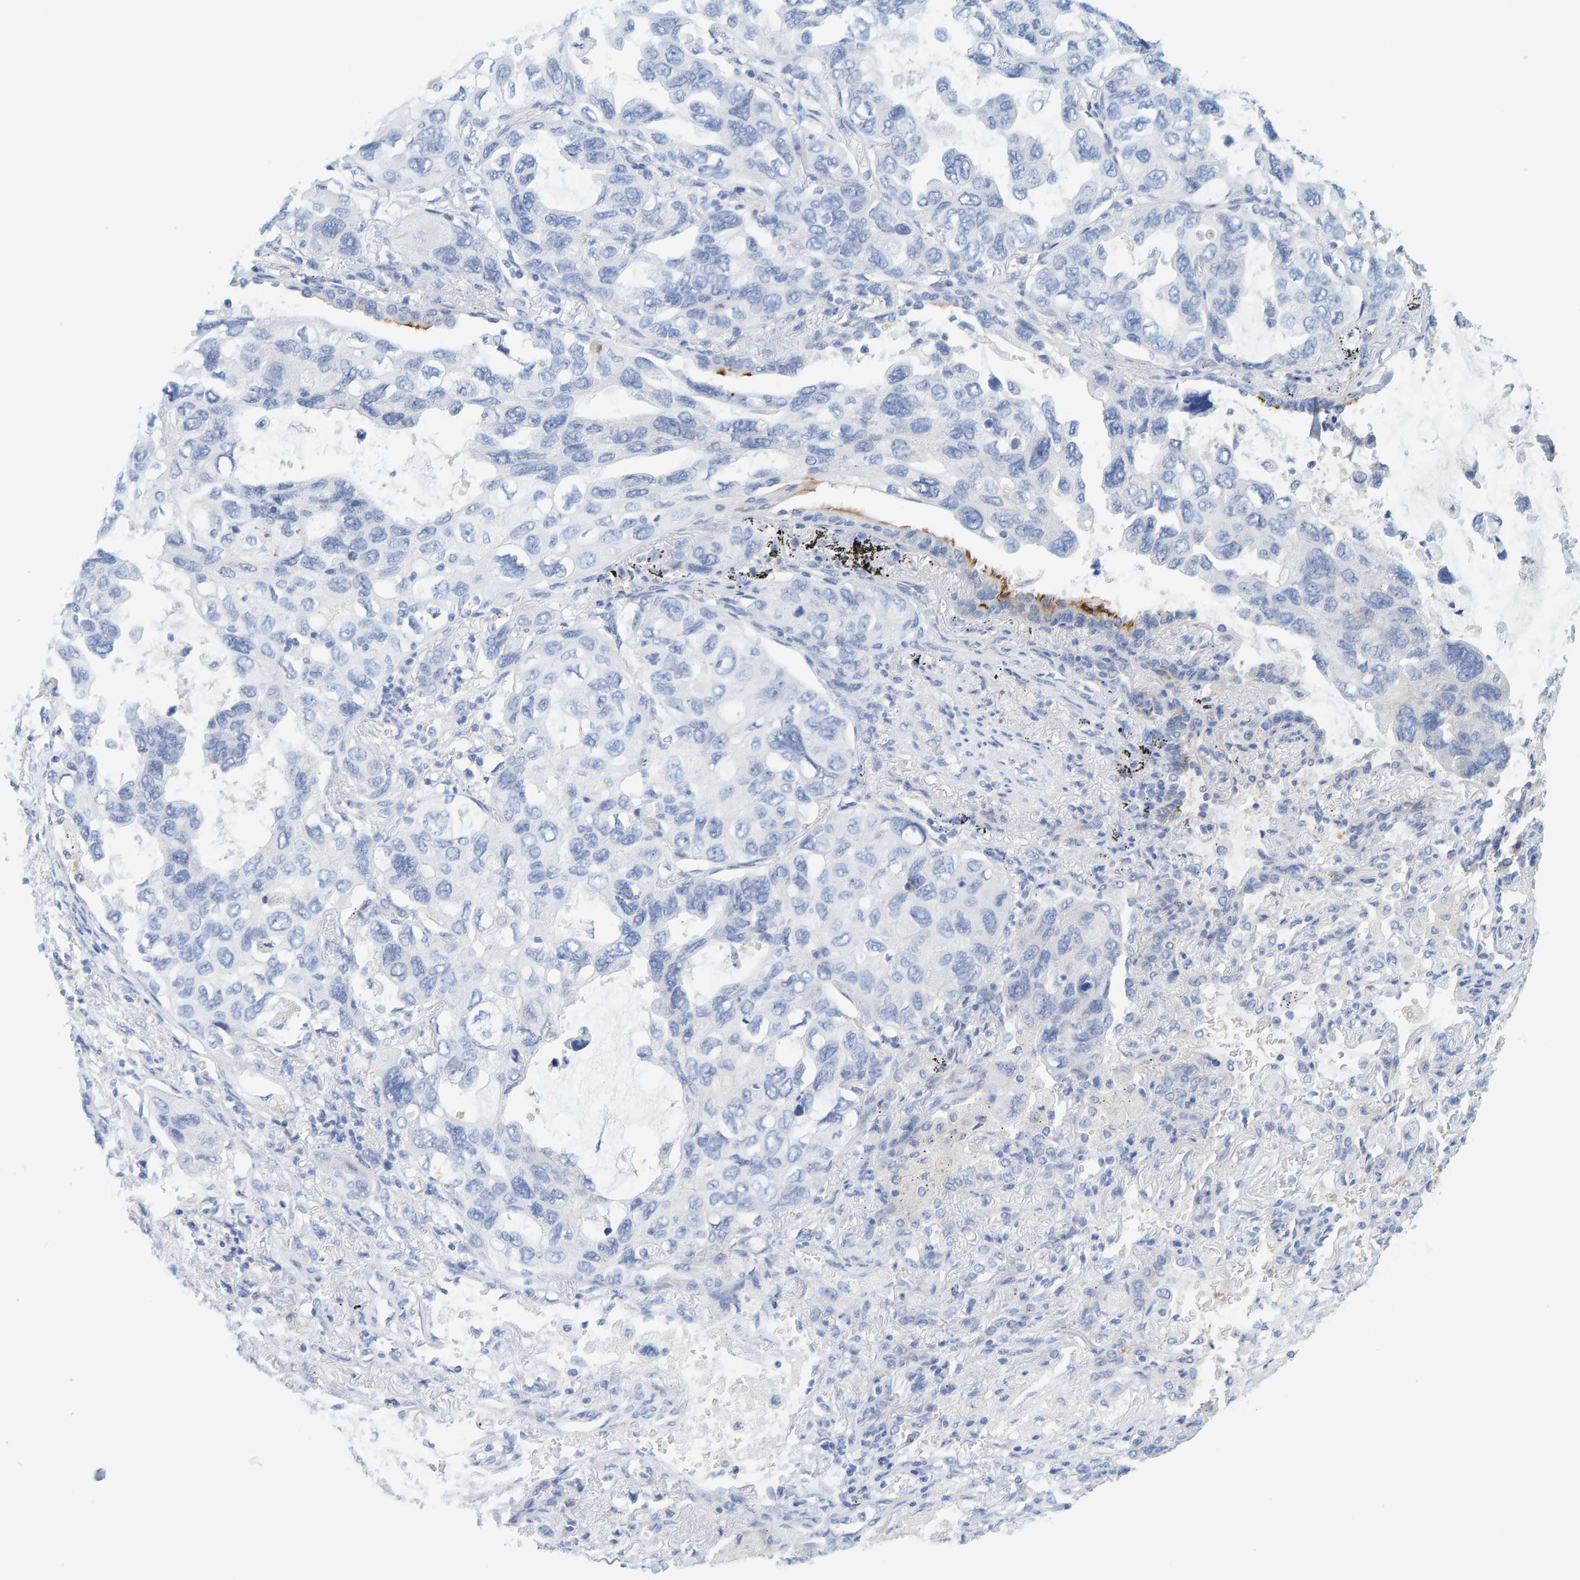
{"staining": {"intensity": "negative", "quantity": "none", "location": "none"}, "tissue": "lung cancer", "cell_type": "Tumor cells", "image_type": "cancer", "snomed": [{"axis": "morphology", "description": "Squamous cell carcinoma, NOS"}, {"axis": "topography", "description": "Lung"}], "caption": "Immunohistochemical staining of human squamous cell carcinoma (lung) displays no significant staining in tumor cells. (Brightfield microscopy of DAB immunohistochemistry (IHC) at high magnification).", "gene": "KLHL11", "patient": {"sex": "female", "age": 73}}